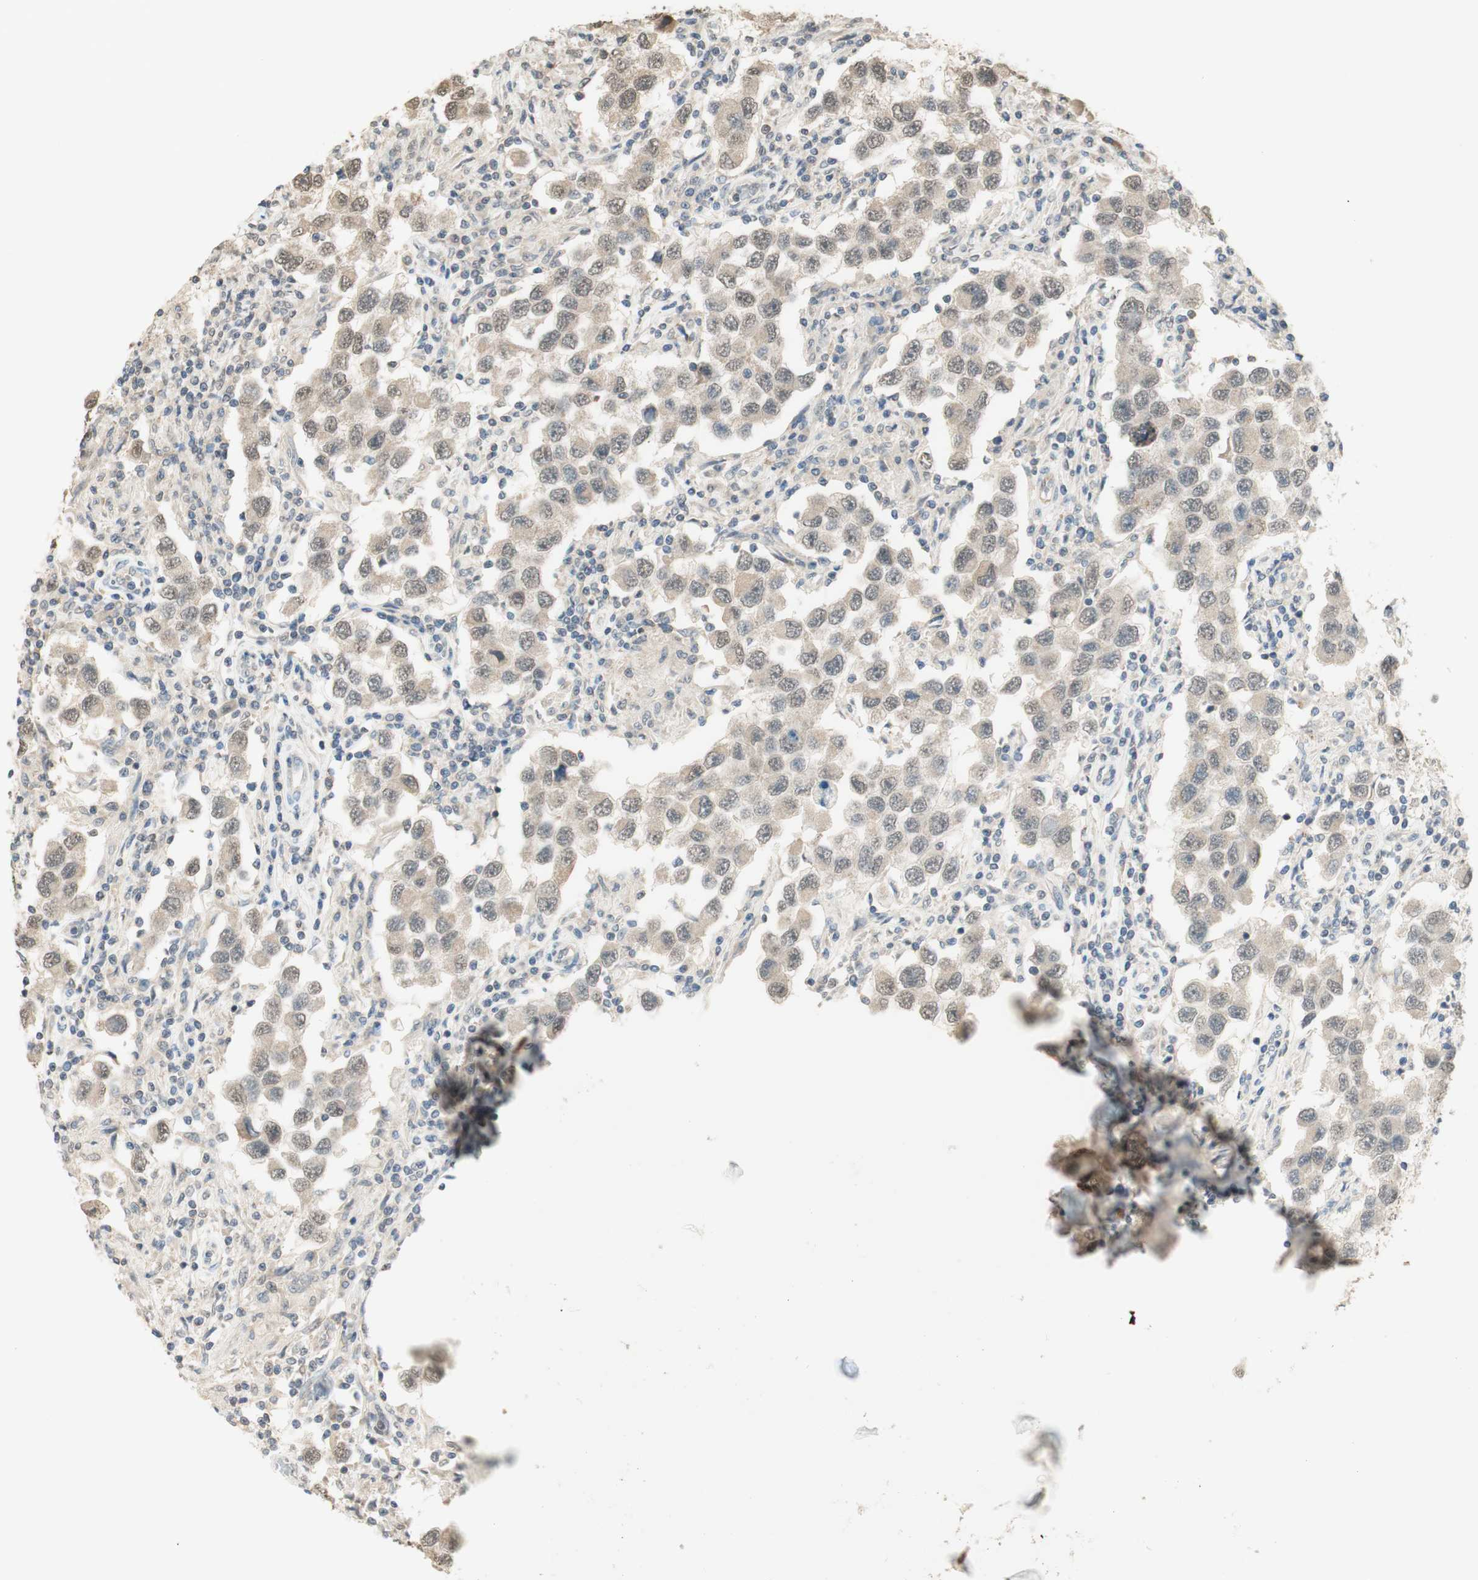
{"staining": {"intensity": "weak", "quantity": "25%-75%", "location": "cytoplasmic/membranous,nuclear"}, "tissue": "testis cancer", "cell_type": "Tumor cells", "image_type": "cancer", "snomed": [{"axis": "morphology", "description": "Carcinoma, Embryonal, NOS"}, {"axis": "topography", "description": "Testis"}], "caption": "DAB immunohistochemical staining of testis embryonal carcinoma demonstrates weak cytoplasmic/membranous and nuclear protein positivity in approximately 25%-75% of tumor cells.", "gene": "SPINT2", "patient": {"sex": "male", "age": 21}}